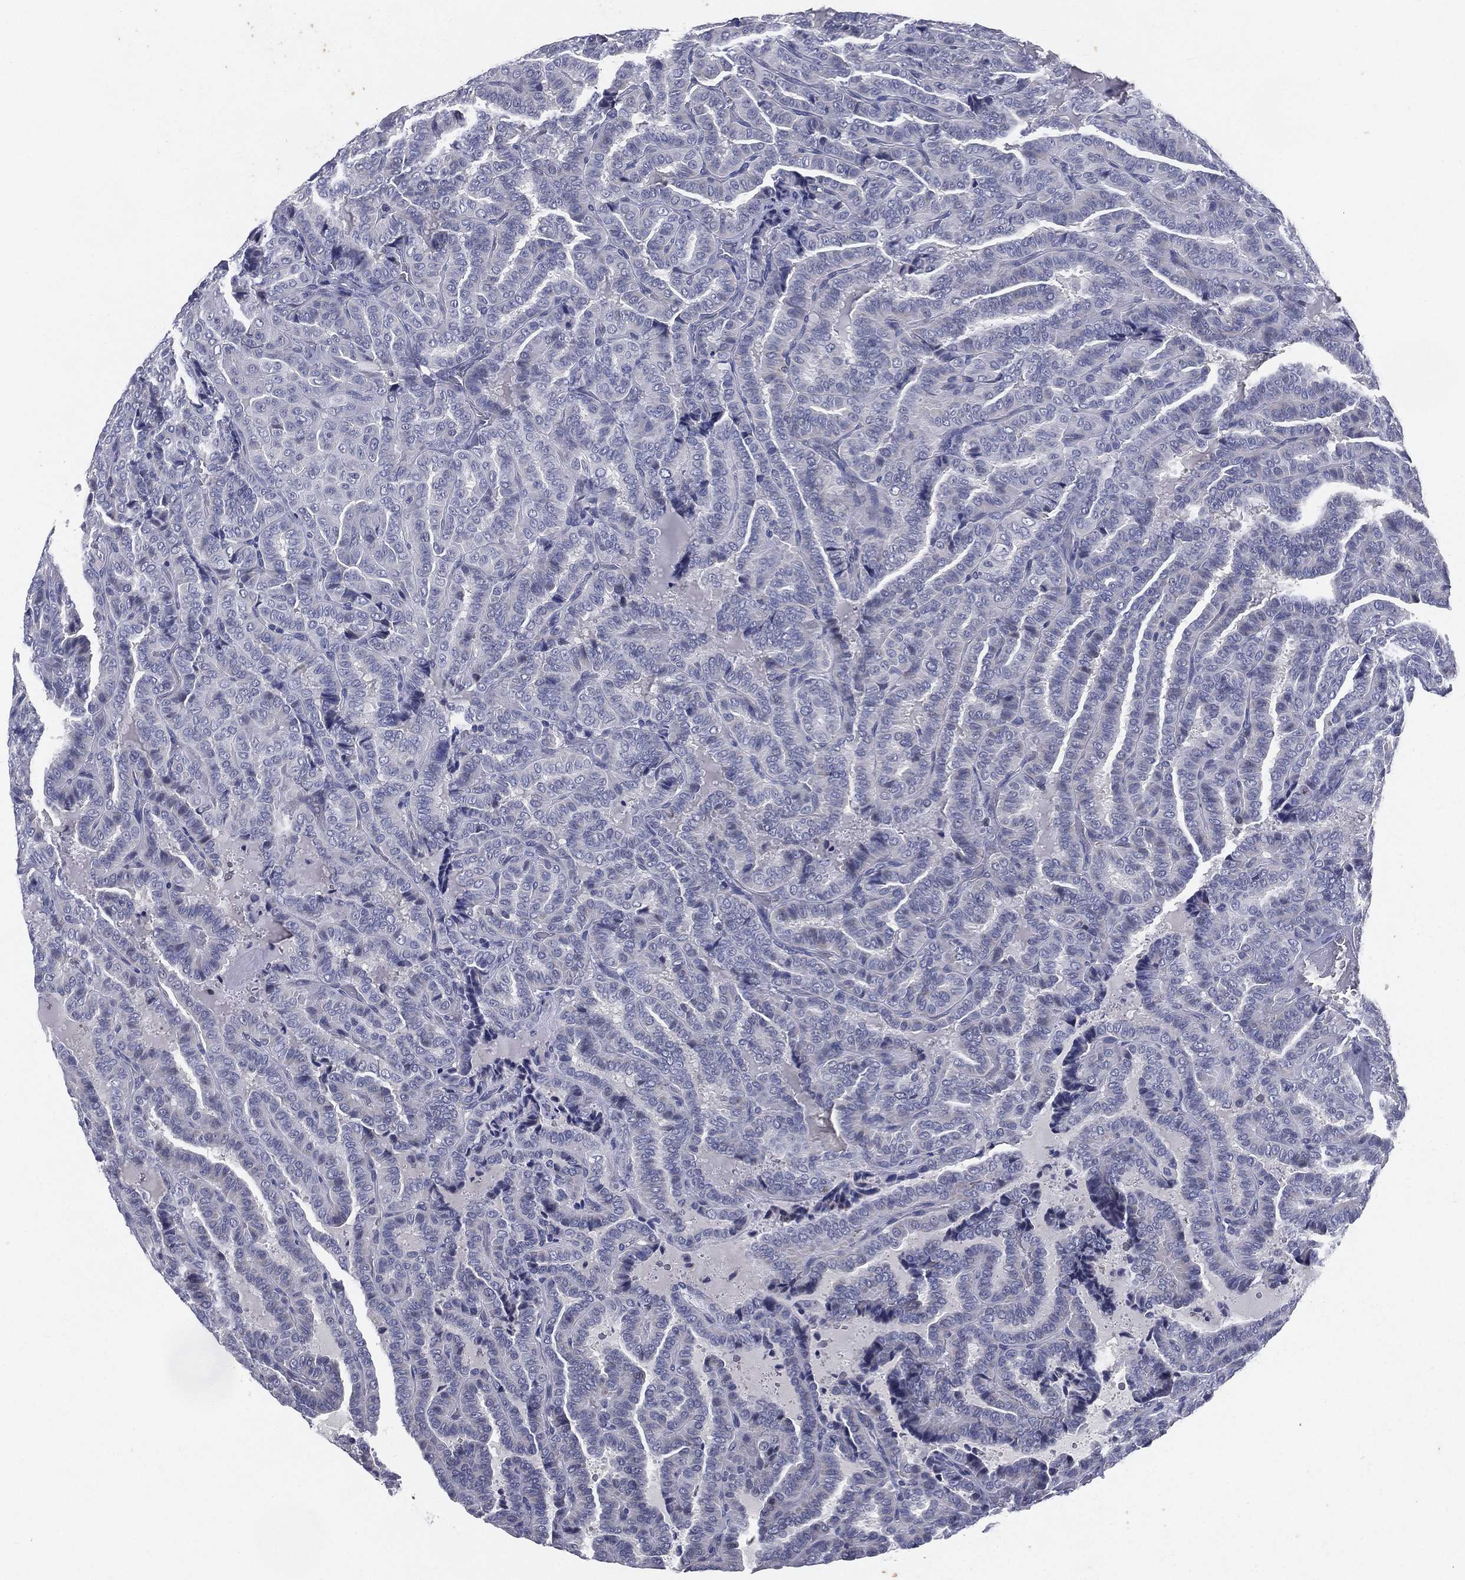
{"staining": {"intensity": "negative", "quantity": "none", "location": "none"}, "tissue": "thyroid cancer", "cell_type": "Tumor cells", "image_type": "cancer", "snomed": [{"axis": "morphology", "description": "Papillary adenocarcinoma, NOS"}, {"axis": "topography", "description": "Thyroid gland"}], "caption": "This photomicrograph is of thyroid cancer (papillary adenocarcinoma) stained with immunohistochemistry to label a protein in brown with the nuclei are counter-stained blue. There is no expression in tumor cells.", "gene": "IFT27", "patient": {"sex": "female", "age": 39}}